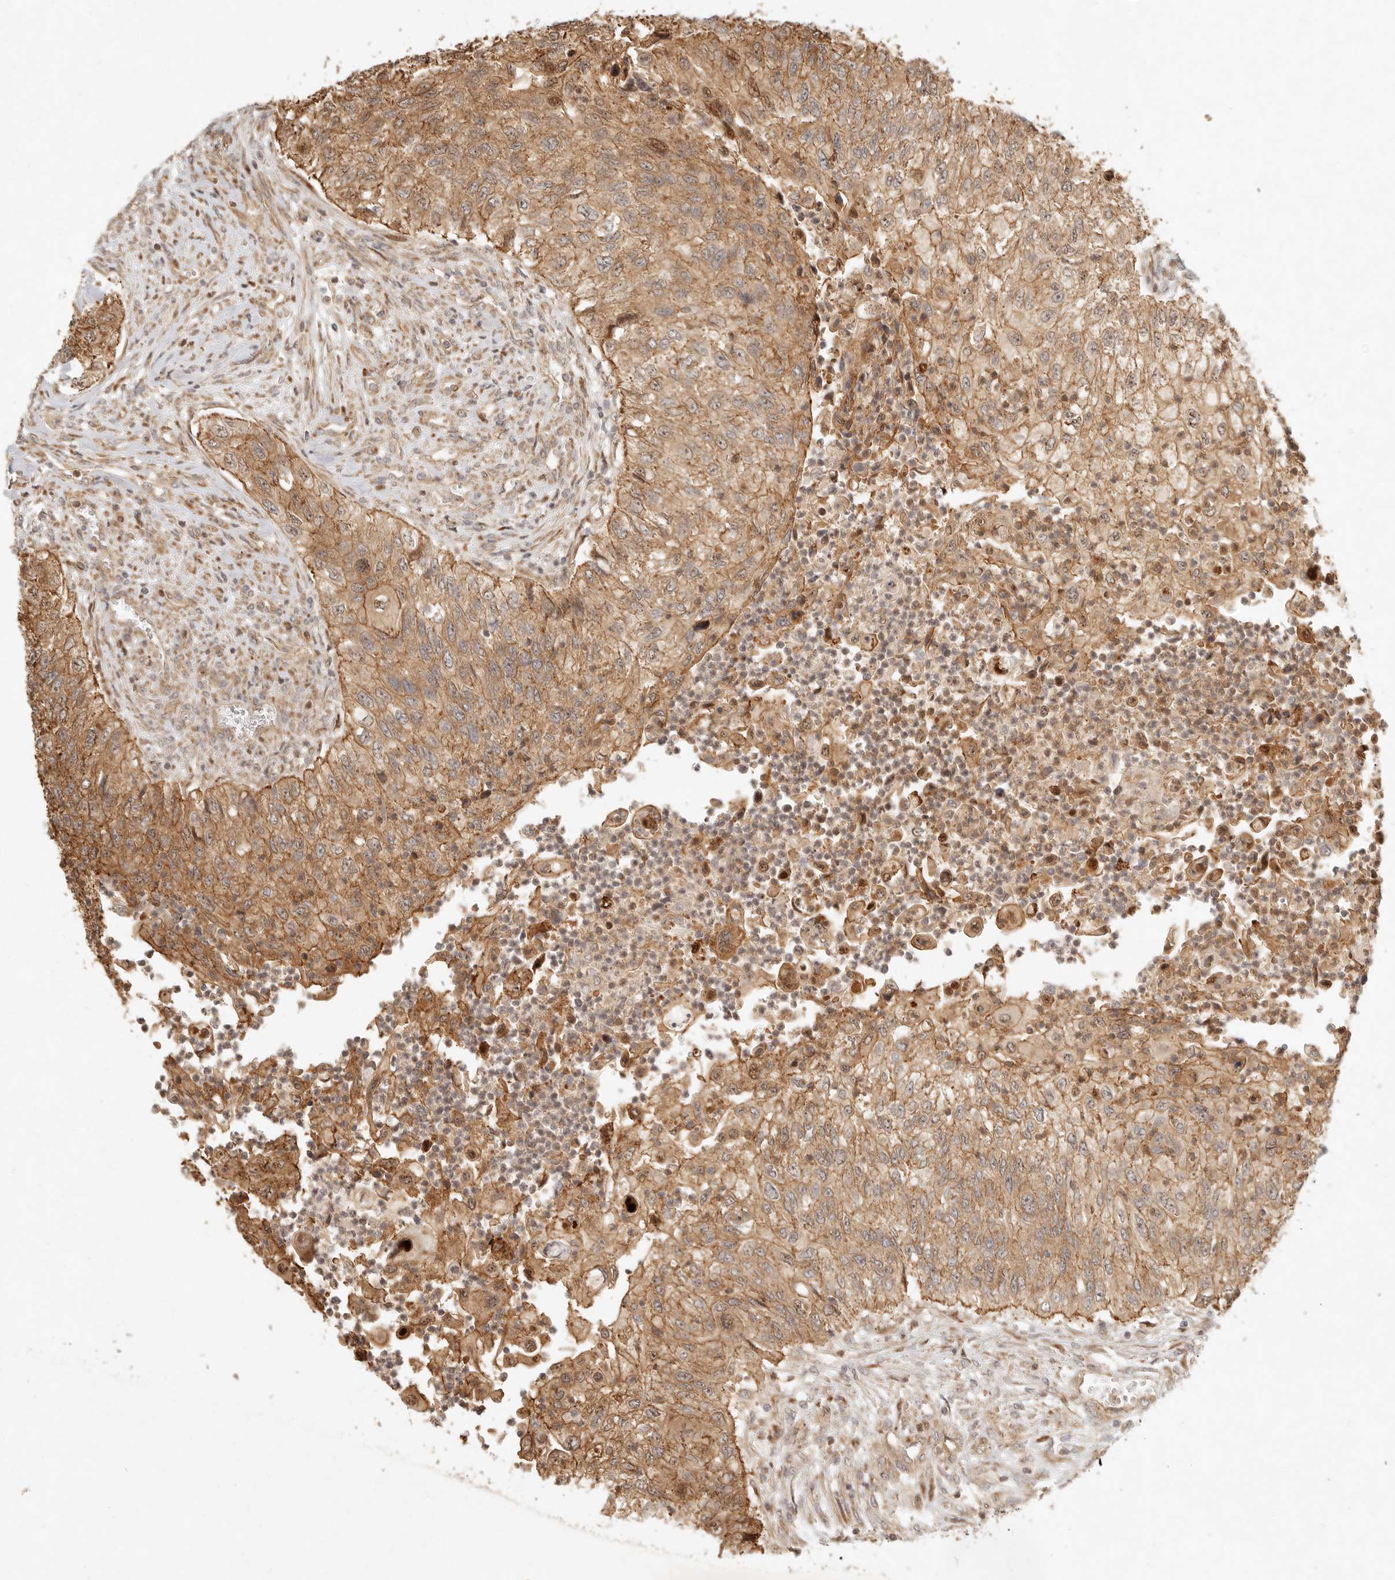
{"staining": {"intensity": "moderate", "quantity": ">75%", "location": "cytoplasmic/membranous"}, "tissue": "urothelial cancer", "cell_type": "Tumor cells", "image_type": "cancer", "snomed": [{"axis": "morphology", "description": "Urothelial carcinoma, High grade"}, {"axis": "topography", "description": "Urinary bladder"}], "caption": "Immunohistochemical staining of urothelial cancer exhibits medium levels of moderate cytoplasmic/membranous expression in about >75% of tumor cells.", "gene": "KLHL38", "patient": {"sex": "female", "age": 60}}